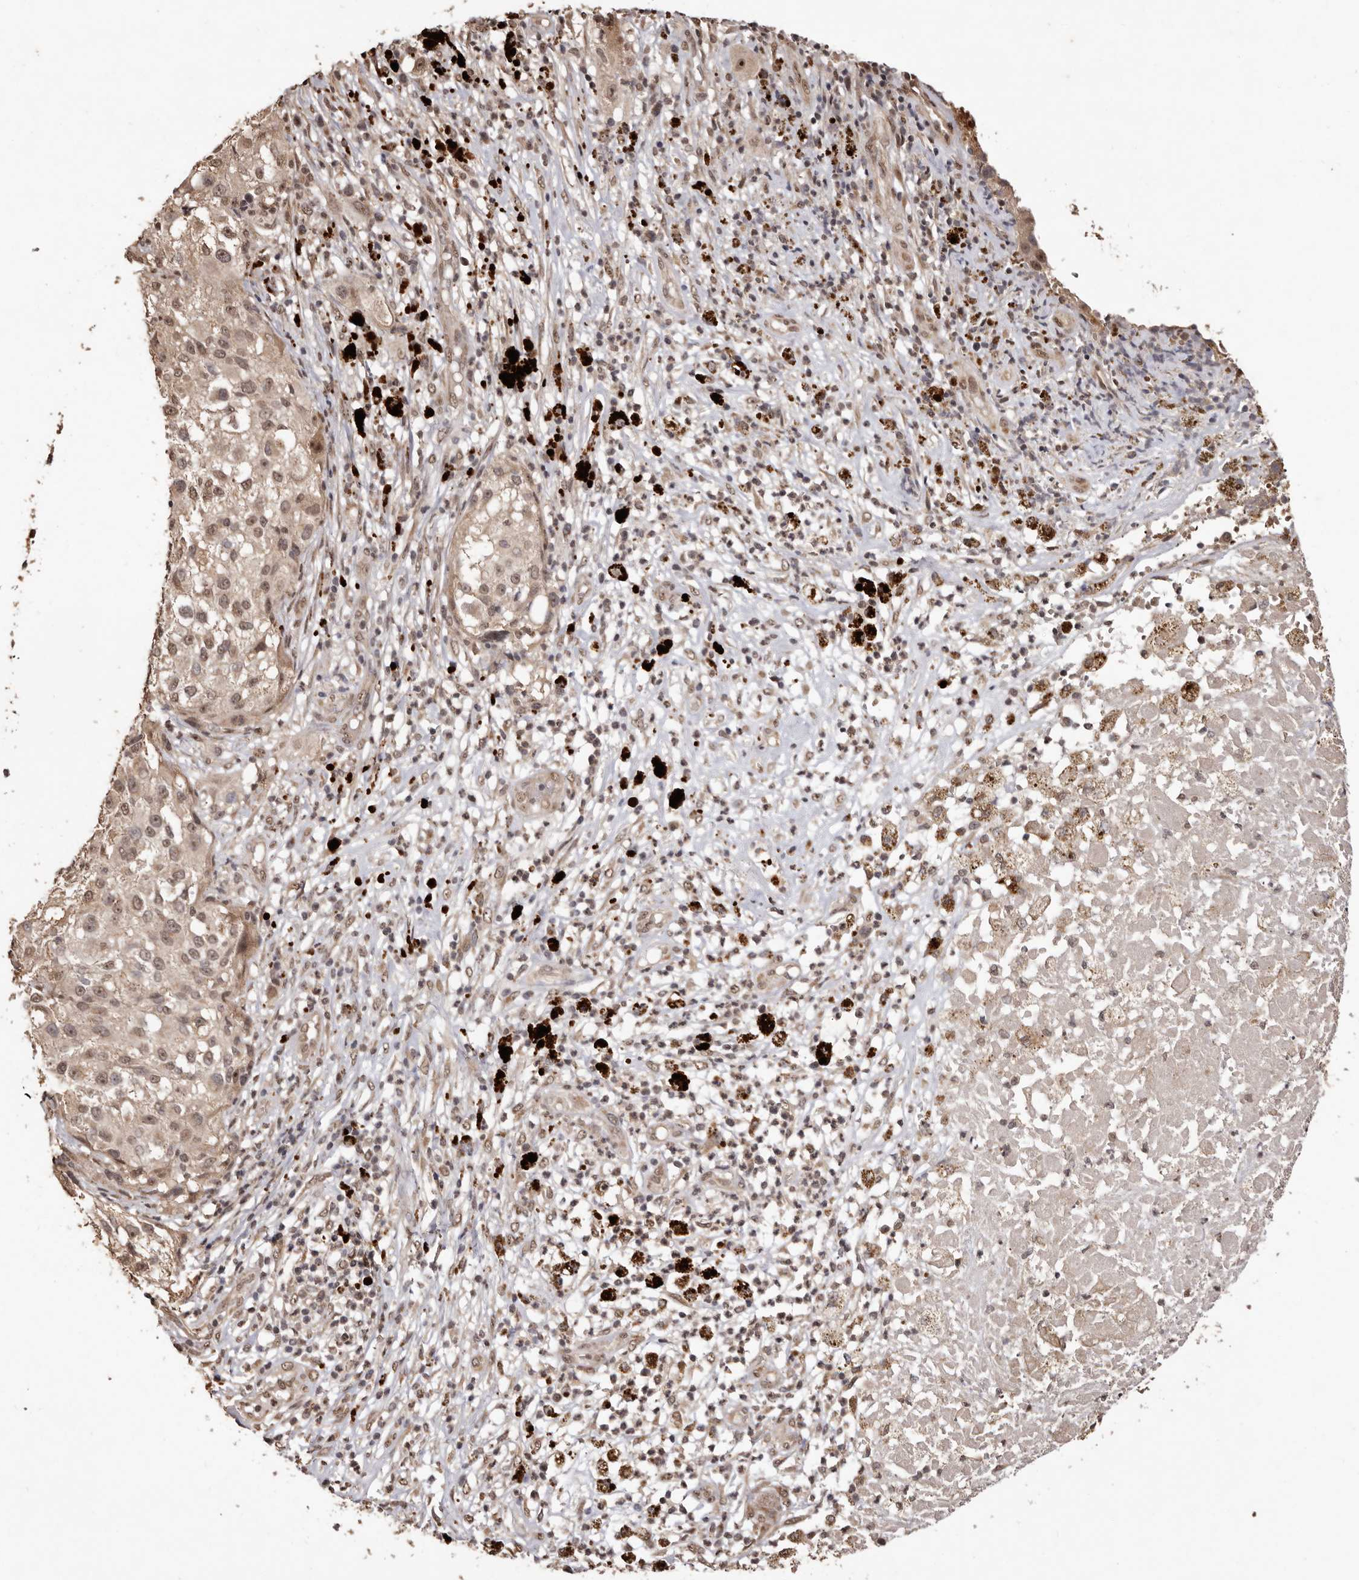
{"staining": {"intensity": "weak", "quantity": ">75%", "location": "cytoplasmic/membranous,nuclear"}, "tissue": "melanoma", "cell_type": "Tumor cells", "image_type": "cancer", "snomed": [{"axis": "morphology", "description": "Necrosis, NOS"}, {"axis": "morphology", "description": "Malignant melanoma, NOS"}, {"axis": "topography", "description": "Skin"}], "caption": "Protein expression analysis of malignant melanoma shows weak cytoplasmic/membranous and nuclear staining in about >75% of tumor cells.", "gene": "NOTCH1", "patient": {"sex": "female", "age": 87}}